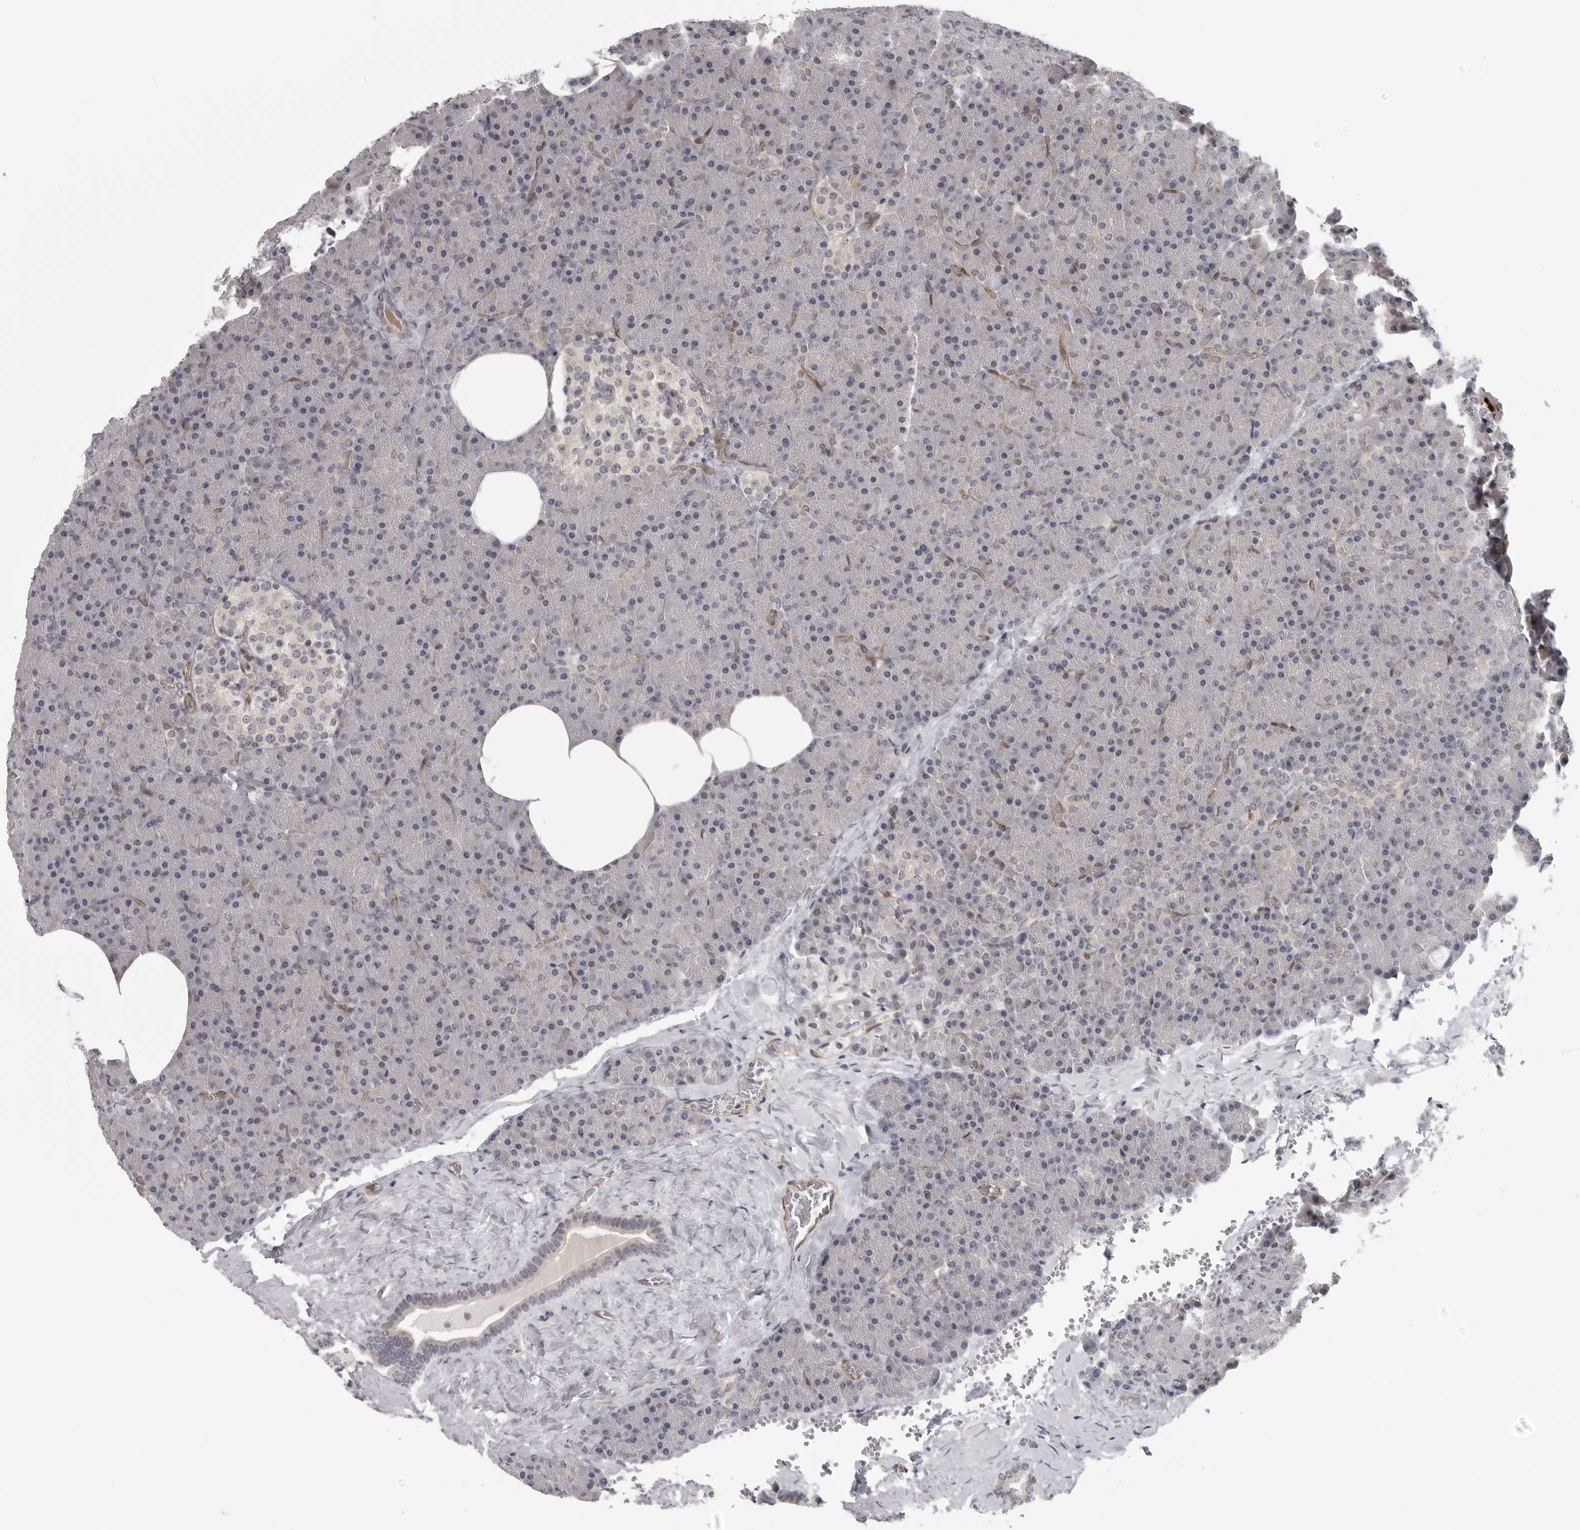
{"staining": {"intensity": "negative", "quantity": "none", "location": "none"}, "tissue": "pancreas", "cell_type": "Exocrine glandular cells", "image_type": "normal", "snomed": [{"axis": "morphology", "description": "Normal tissue, NOS"}, {"axis": "morphology", "description": "Carcinoid, malignant, NOS"}, {"axis": "topography", "description": "Pancreas"}], "caption": "This is an immunohistochemistry (IHC) micrograph of benign pancreas. There is no staining in exocrine glandular cells.", "gene": "TUT4", "patient": {"sex": "female", "age": 35}}